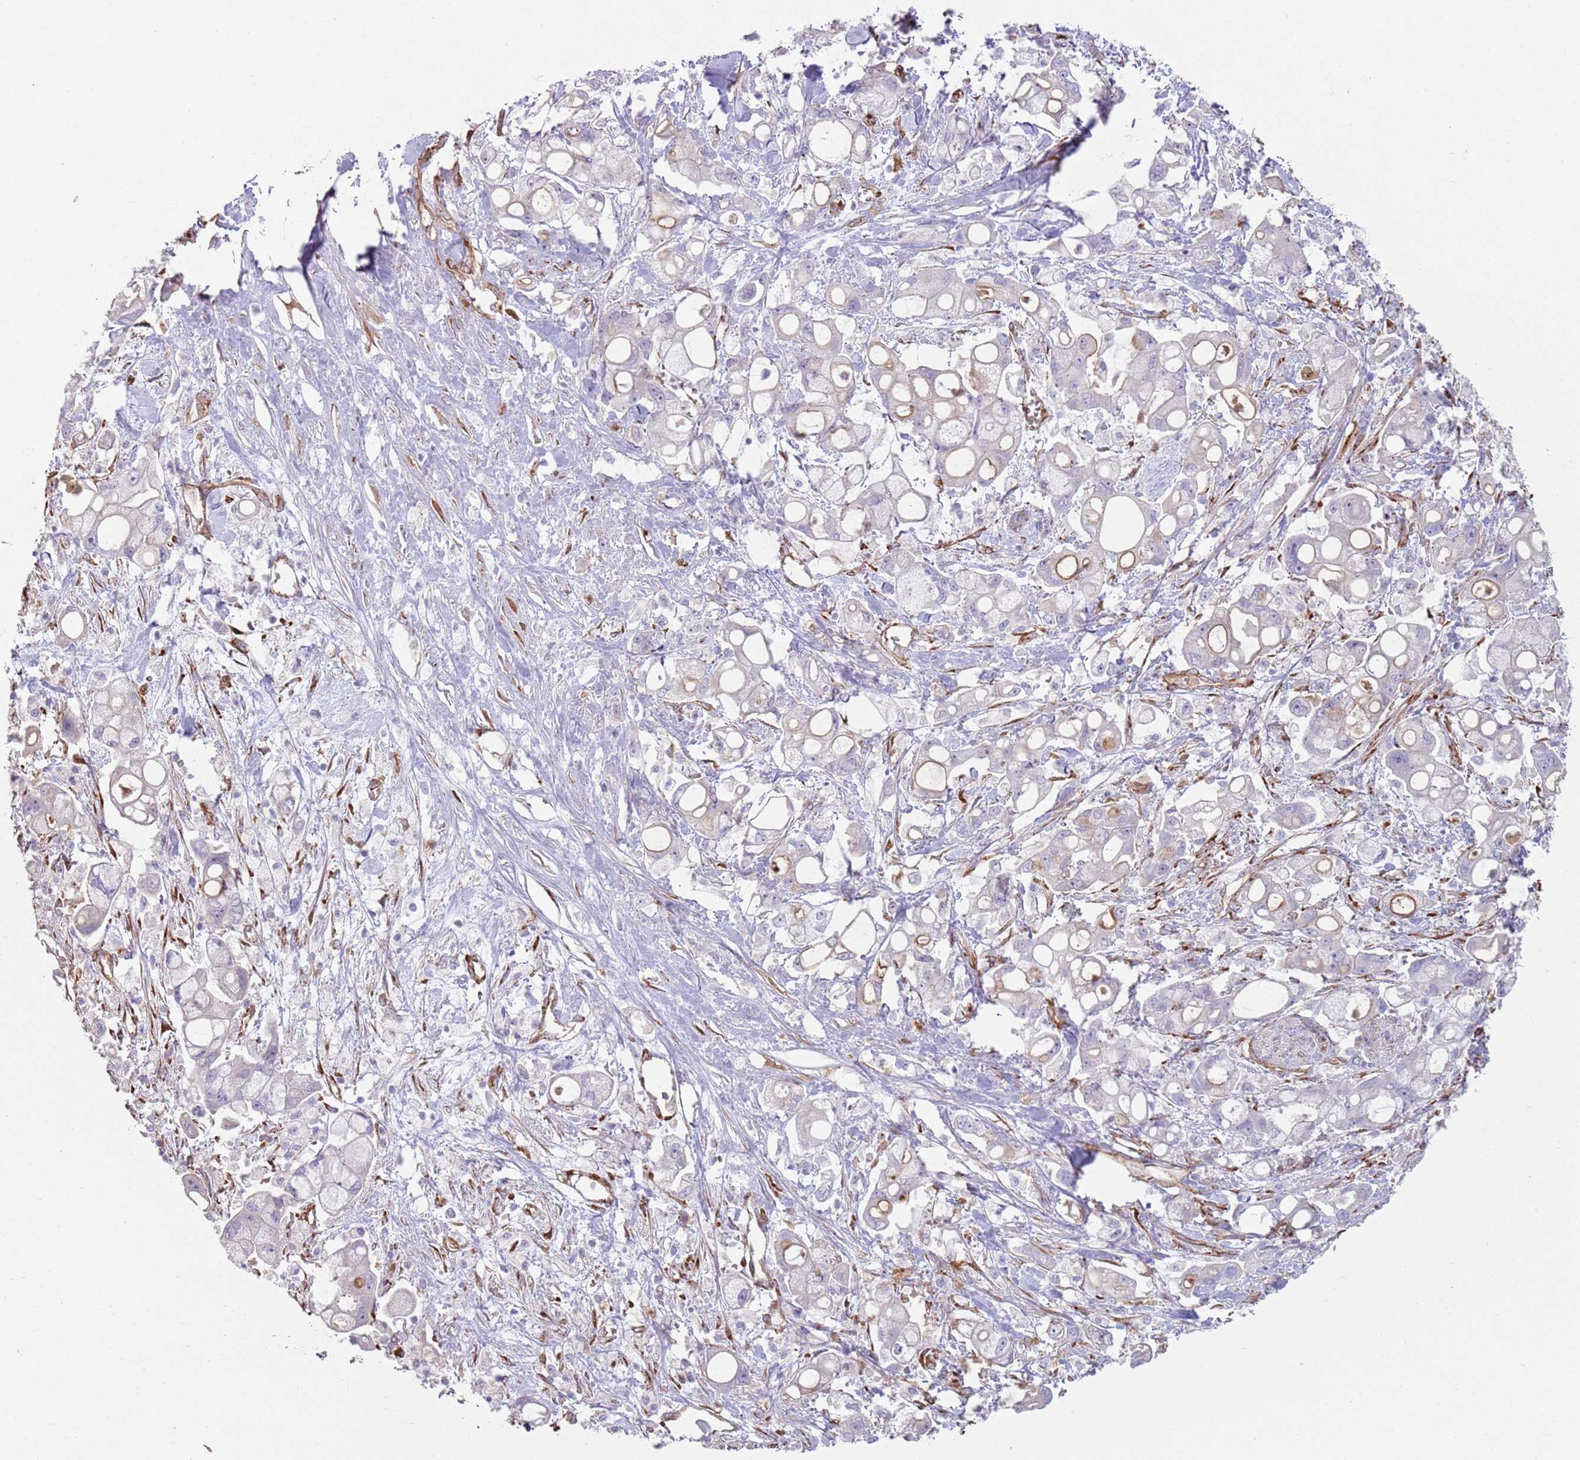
{"staining": {"intensity": "negative", "quantity": "none", "location": "none"}, "tissue": "pancreatic cancer", "cell_type": "Tumor cells", "image_type": "cancer", "snomed": [{"axis": "morphology", "description": "Adenocarcinoma, NOS"}, {"axis": "topography", "description": "Pancreas"}], "caption": "IHC micrograph of human adenocarcinoma (pancreatic) stained for a protein (brown), which reveals no positivity in tumor cells. Brightfield microscopy of immunohistochemistry stained with DAB (3,3'-diaminobenzidine) (brown) and hematoxylin (blue), captured at high magnification.", "gene": "PHLPP2", "patient": {"sex": "male", "age": 68}}